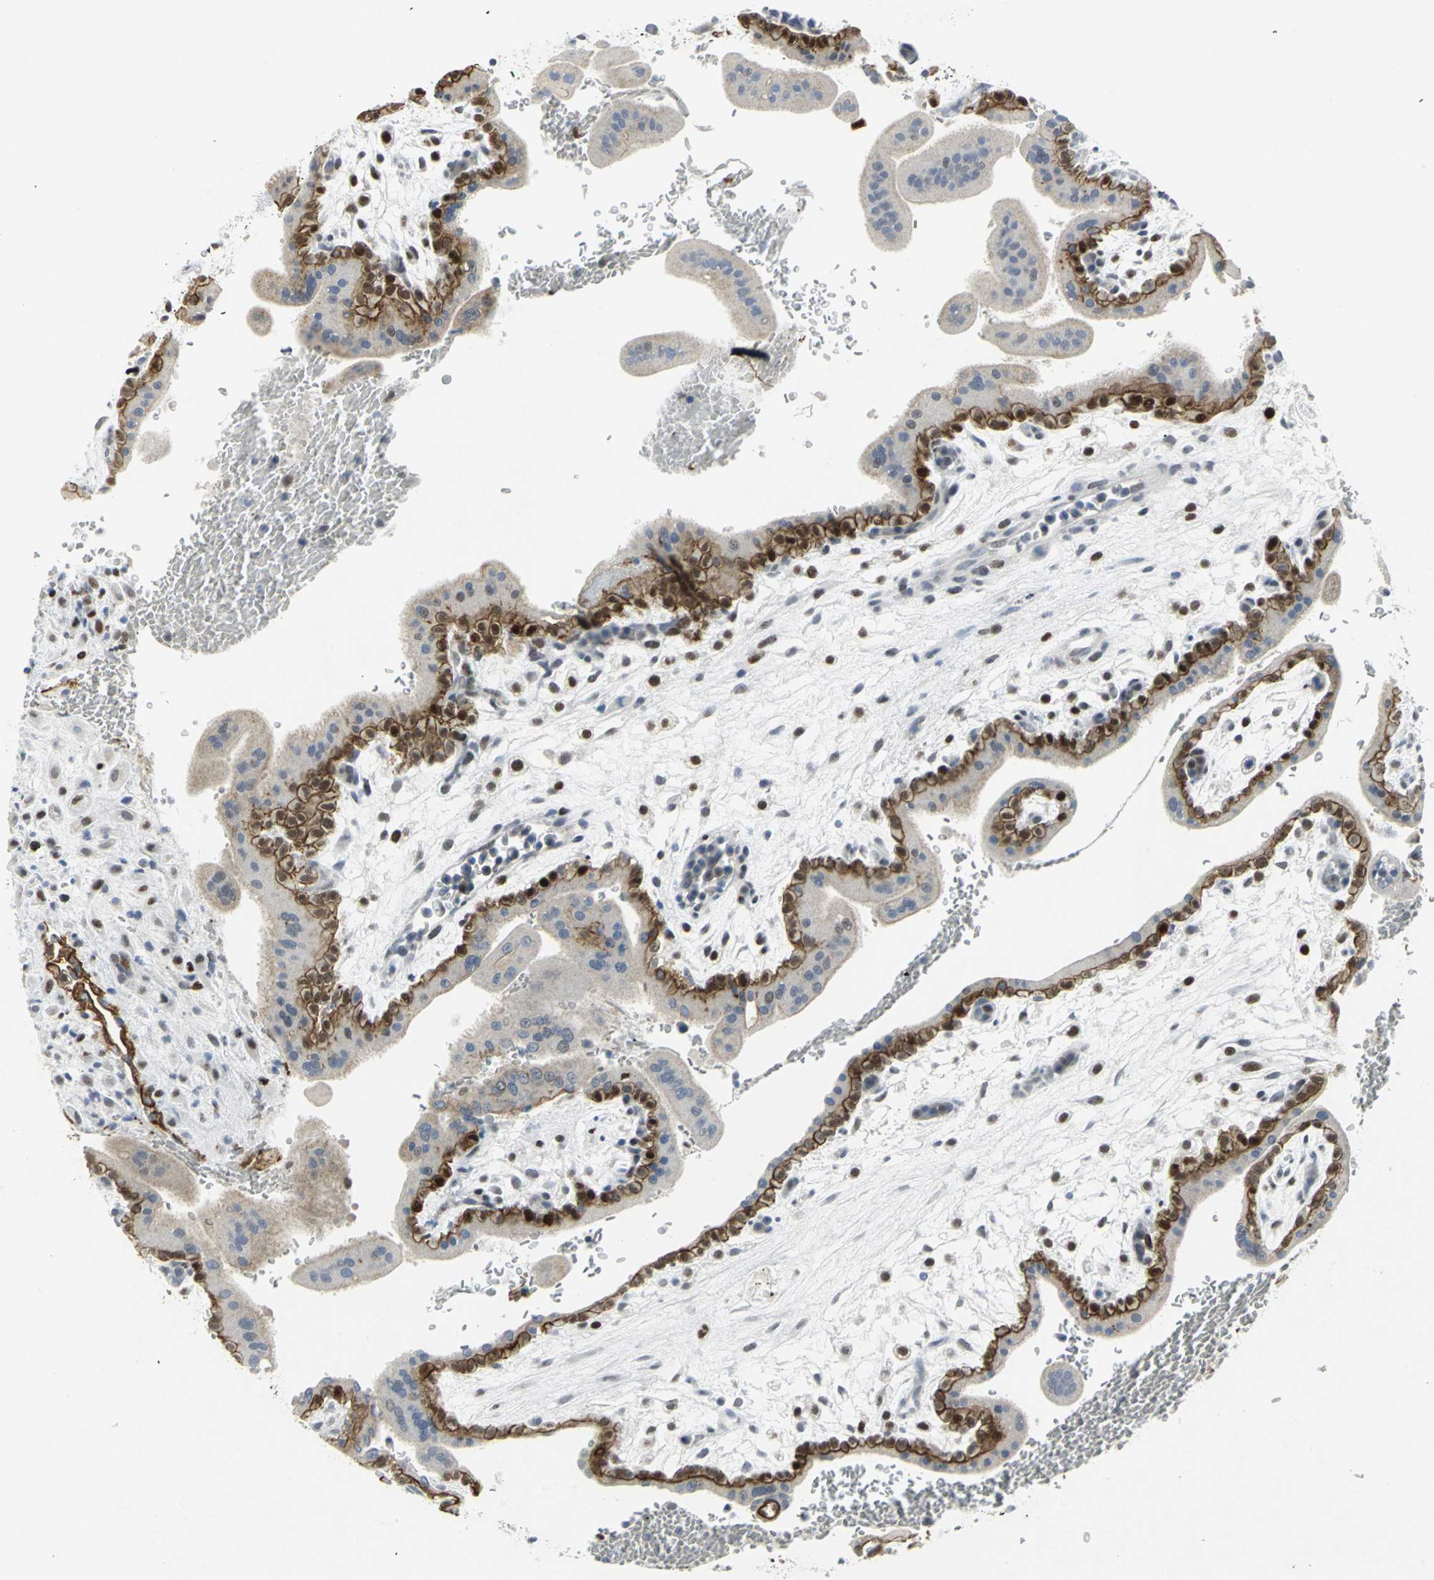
{"staining": {"intensity": "strong", "quantity": ">75%", "location": "cytoplasmic/membranous"}, "tissue": "placenta", "cell_type": "Decidual cells", "image_type": "normal", "snomed": [{"axis": "morphology", "description": "Normal tissue, NOS"}, {"axis": "topography", "description": "Placenta"}], "caption": "Placenta was stained to show a protein in brown. There is high levels of strong cytoplasmic/membranous expression in about >75% of decidual cells.", "gene": "RPA1", "patient": {"sex": "female", "age": 35}}